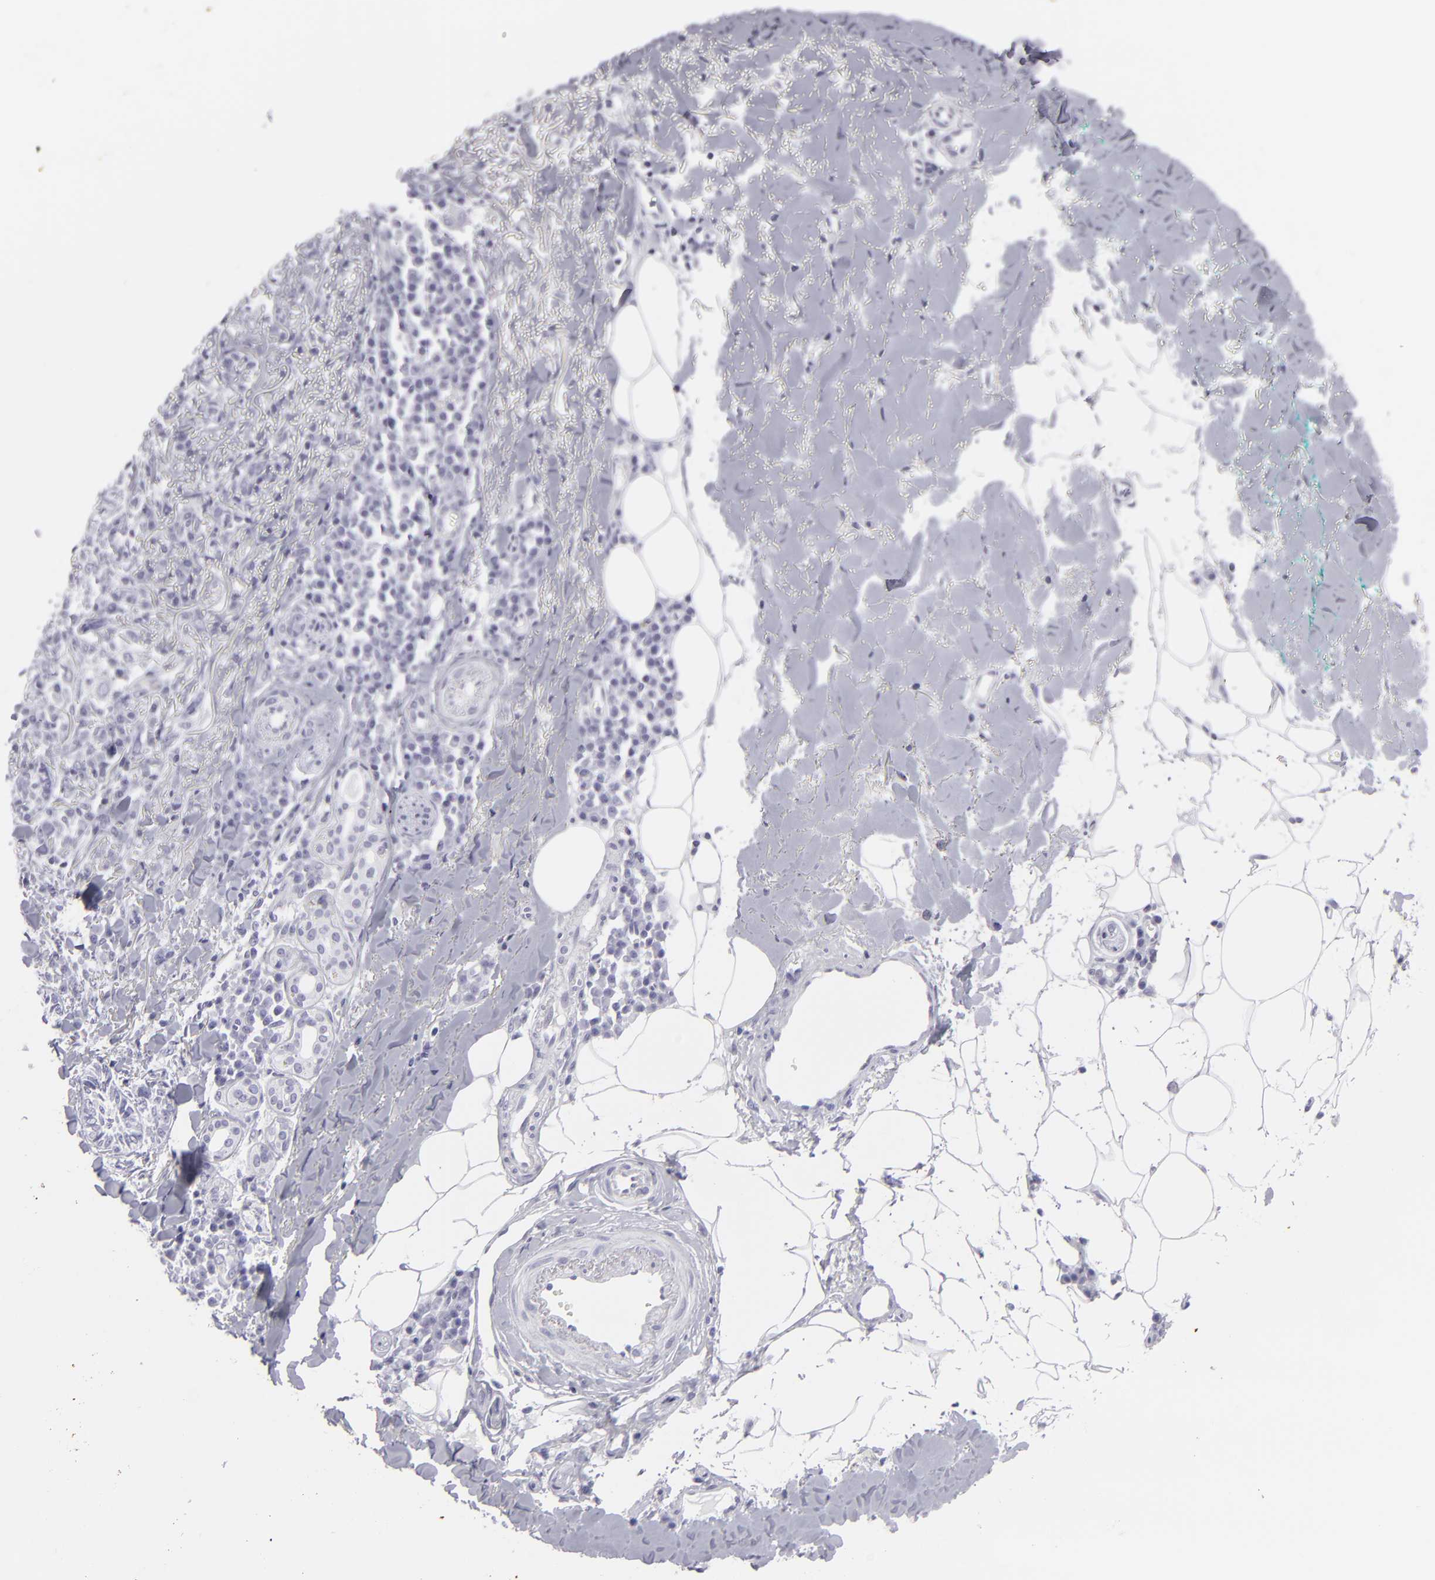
{"staining": {"intensity": "moderate", "quantity": "<25%", "location": "cytoplasmic/membranous"}, "tissue": "skin cancer", "cell_type": "Tumor cells", "image_type": "cancer", "snomed": [{"axis": "morphology", "description": "Basal cell carcinoma"}, {"axis": "topography", "description": "Skin"}], "caption": "Immunohistochemical staining of basal cell carcinoma (skin) exhibits low levels of moderate cytoplasmic/membranous protein expression in approximately <25% of tumor cells. (DAB (3,3'-diaminobenzidine) IHC with brightfield microscopy, high magnification).", "gene": "KRT1", "patient": {"sex": "female", "age": 89}}